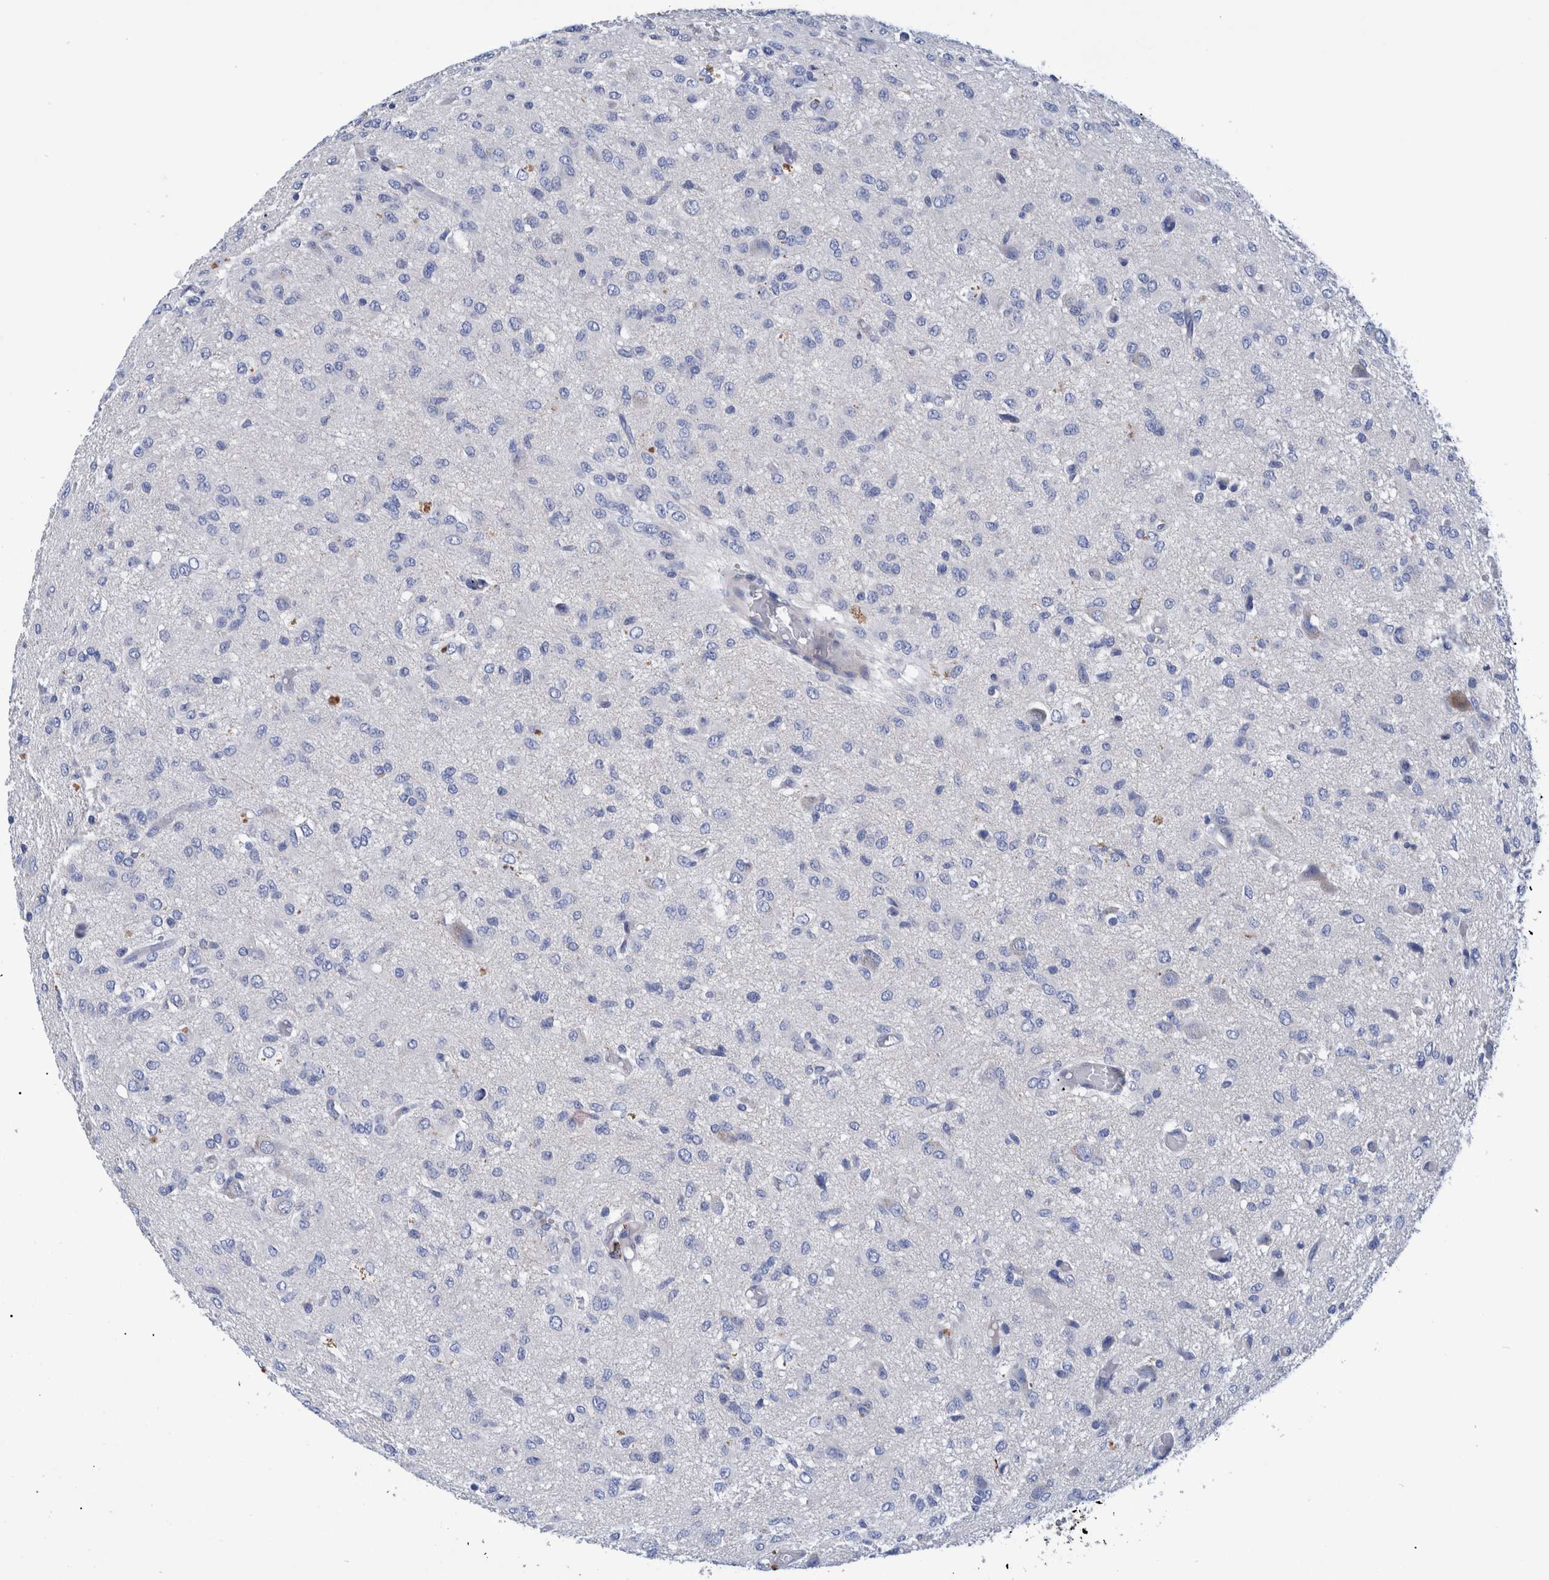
{"staining": {"intensity": "negative", "quantity": "none", "location": "none"}, "tissue": "glioma", "cell_type": "Tumor cells", "image_type": "cancer", "snomed": [{"axis": "morphology", "description": "Glioma, malignant, High grade"}, {"axis": "topography", "description": "Brain"}], "caption": "A histopathology image of human glioma is negative for staining in tumor cells. (Immunohistochemistry (ihc), brightfield microscopy, high magnification).", "gene": "MKS1", "patient": {"sex": "female", "age": 59}}